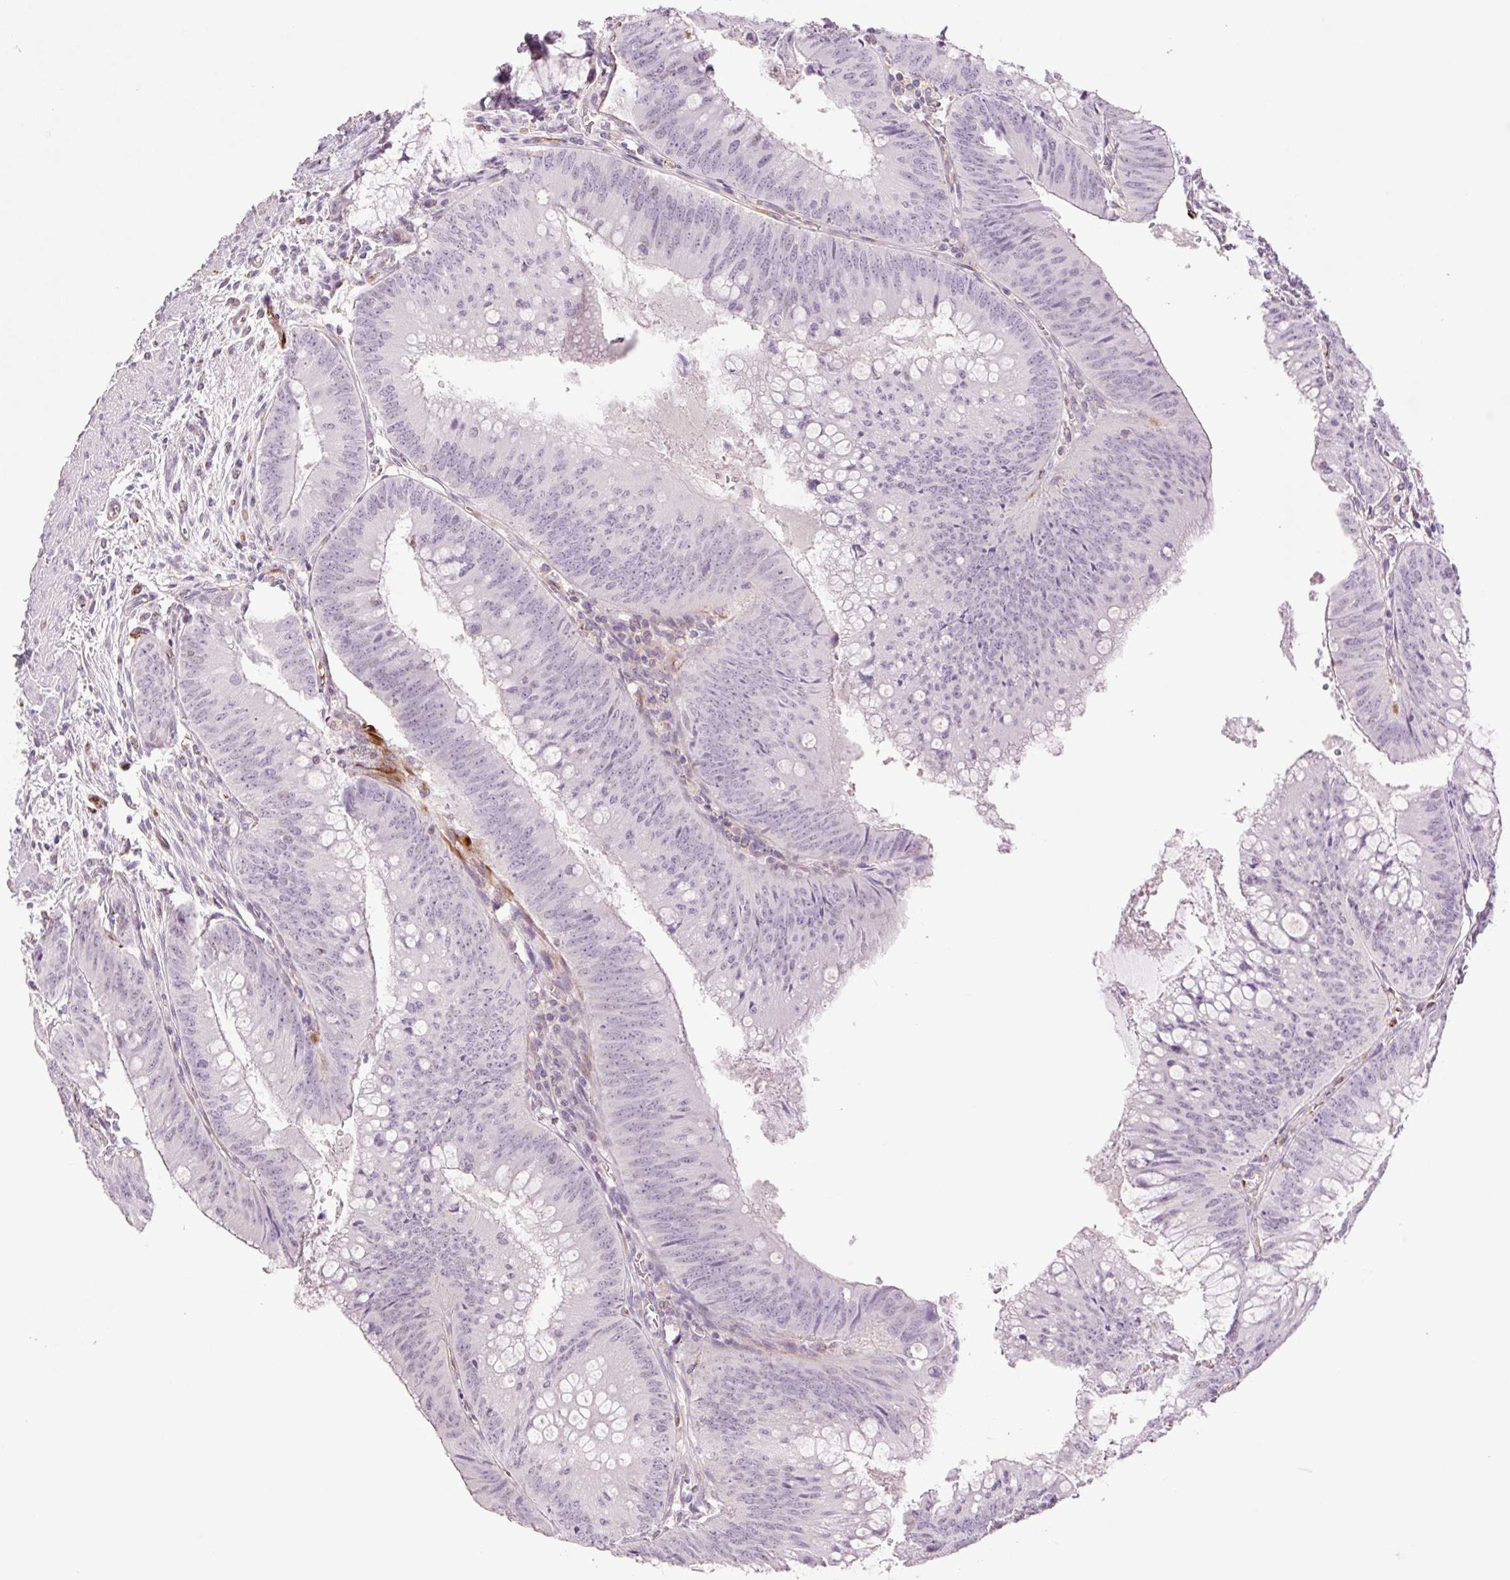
{"staining": {"intensity": "weak", "quantity": "25%-75%", "location": "nuclear"}, "tissue": "colorectal cancer", "cell_type": "Tumor cells", "image_type": "cancer", "snomed": [{"axis": "morphology", "description": "Adenocarcinoma, NOS"}, {"axis": "topography", "description": "Rectum"}], "caption": "About 25%-75% of tumor cells in human colorectal adenocarcinoma demonstrate weak nuclear protein staining as visualized by brown immunohistochemical staining.", "gene": "ZFYVE21", "patient": {"sex": "female", "age": 72}}